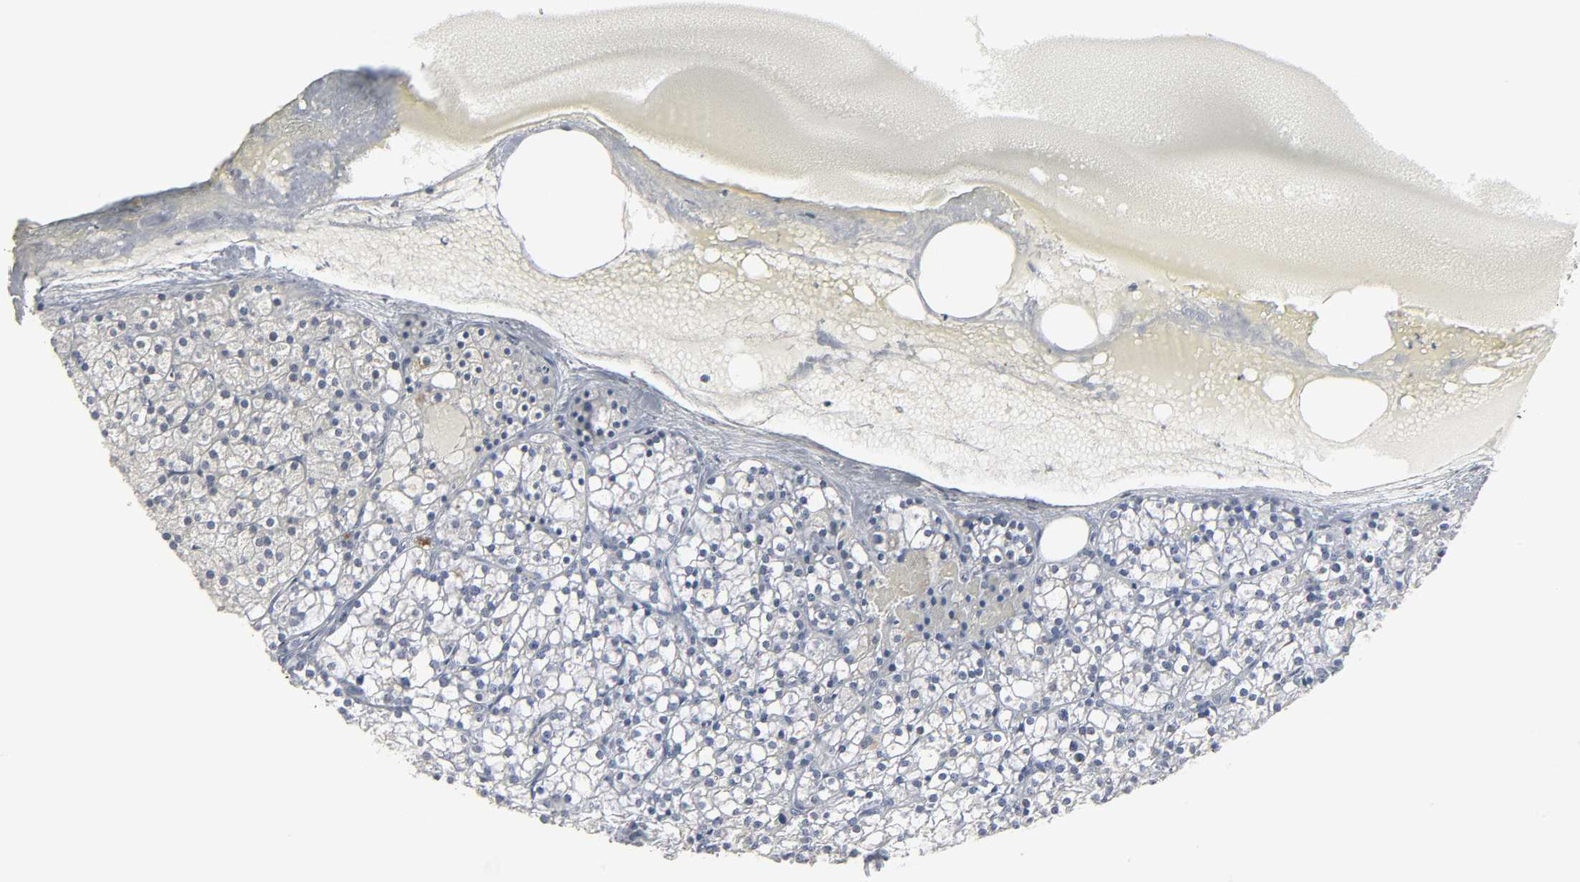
{"staining": {"intensity": "negative", "quantity": "none", "location": "none"}, "tissue": "parathyroid gland", "cell_type": "Glandular cells", "image_type": "normal", "snomed": [{"axis": "morphology", "description": "Normal tissue, NOS"}, {"axis": "topography", "description": "Parathyroid gland"}], "caption": "This is a histopathology image of immunohistochemistry (IHC) staining of normal parathyroid gland, which shows no positivity in glandular cells.", "gene": "SALL2", "patient": {"sex": "female", "age": 63}}